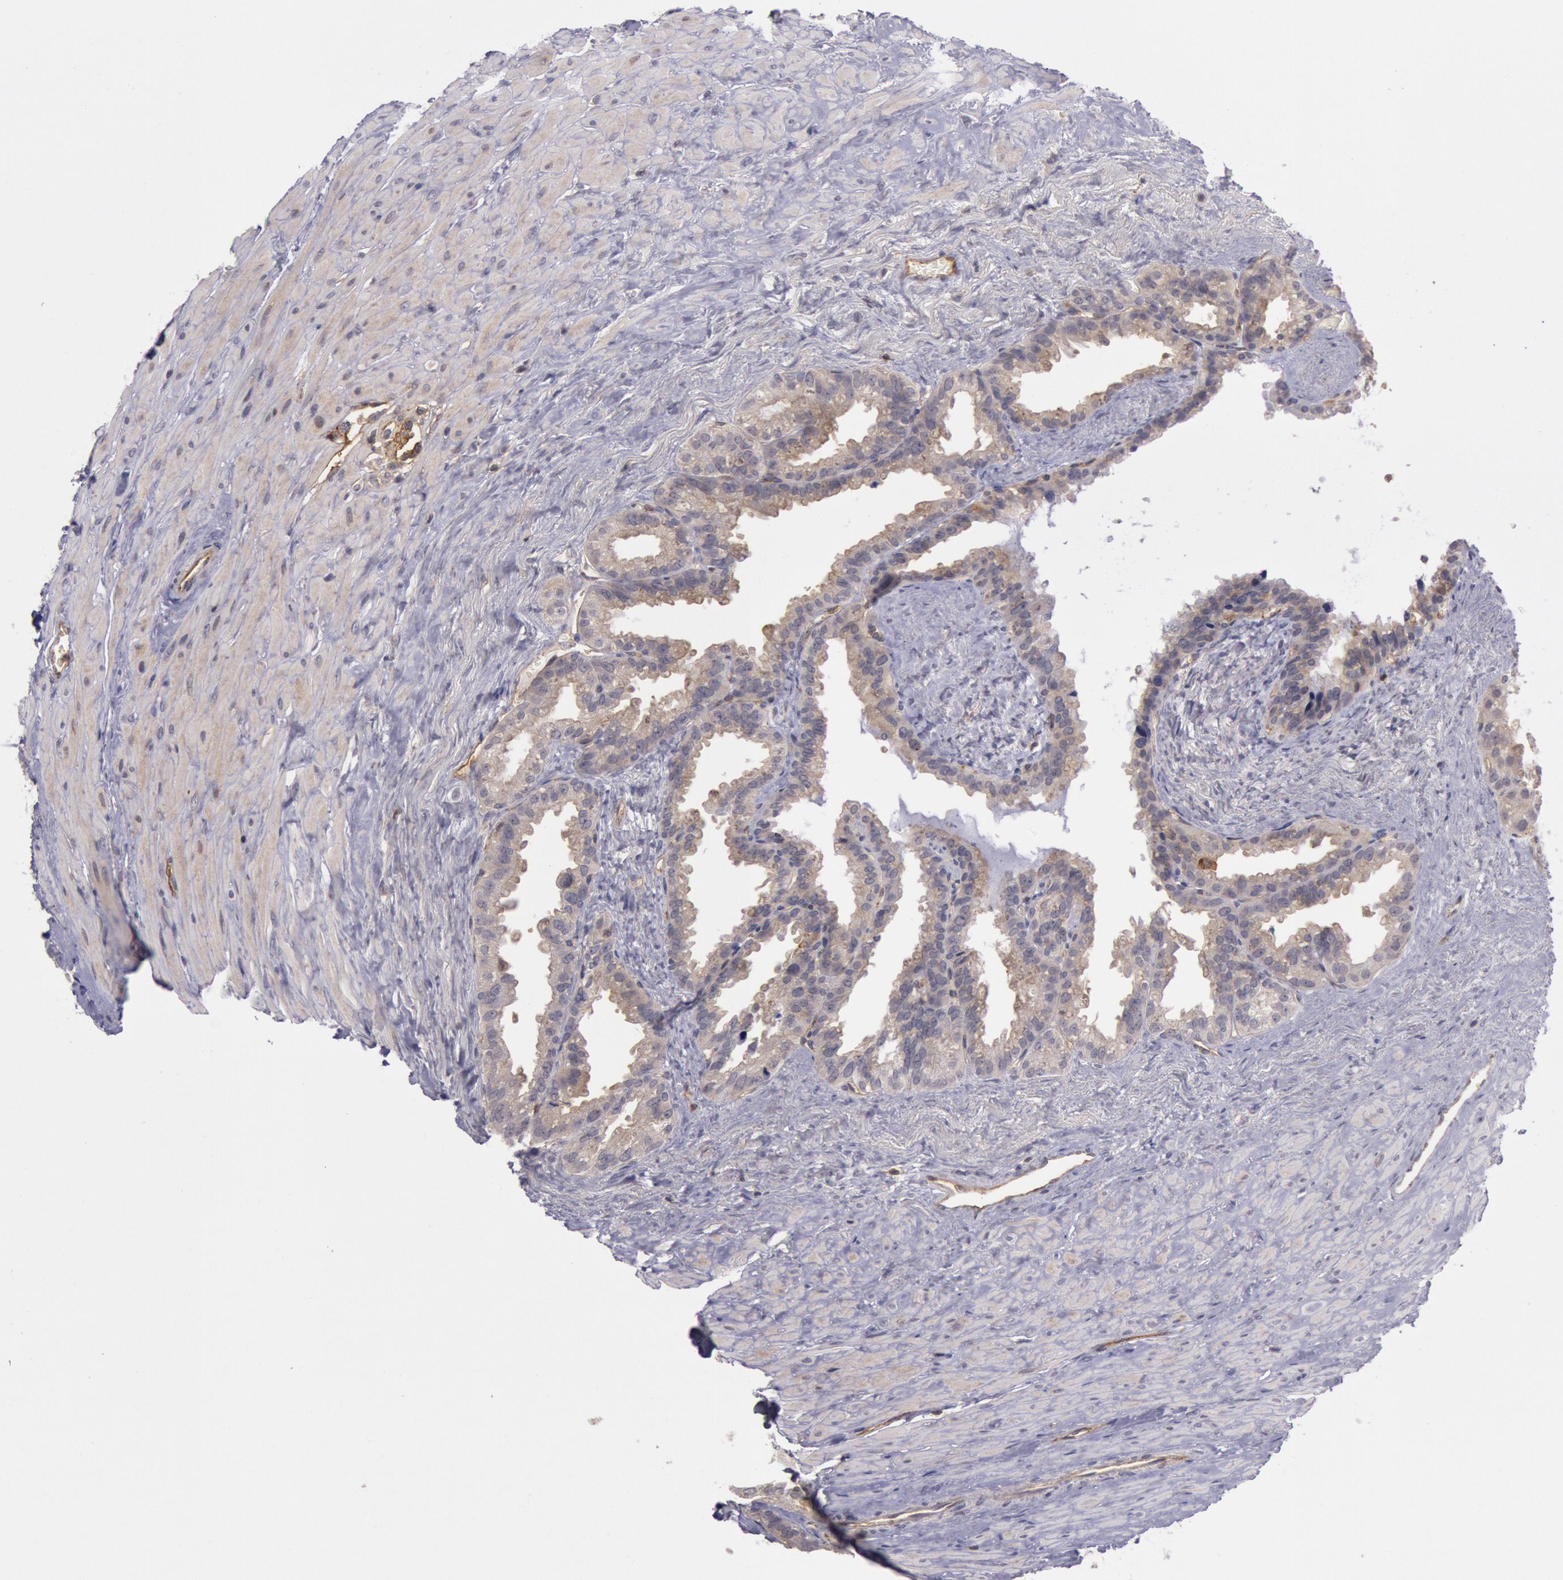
{"staining": {"intensity": "moderate", "quantity": "25%-75%", "location": "cytoplasmic/membranous"}, "tissue": "seminal vesicle", "cell_type": "Glandular cells", "image_type": "normal", "snomed": [{"axis": "morphology", "description": "Normal tissue, NOS"}, {"axis": "topography", "description": "Prostate"}, {"axis": "topography", "description": "Seminal veicle"}], "caption": "Unremarkable seminal vesicle was stained to show a protein in brown. There is medium levels of moderate cytoplasmic/membranous expression in approximately 25%-75% of glandular cells. The protein is shown in brown color, while the nuclei are stained blue.", "gene": "TRIB2", "patient": {"sex": "male", "age": 63}}